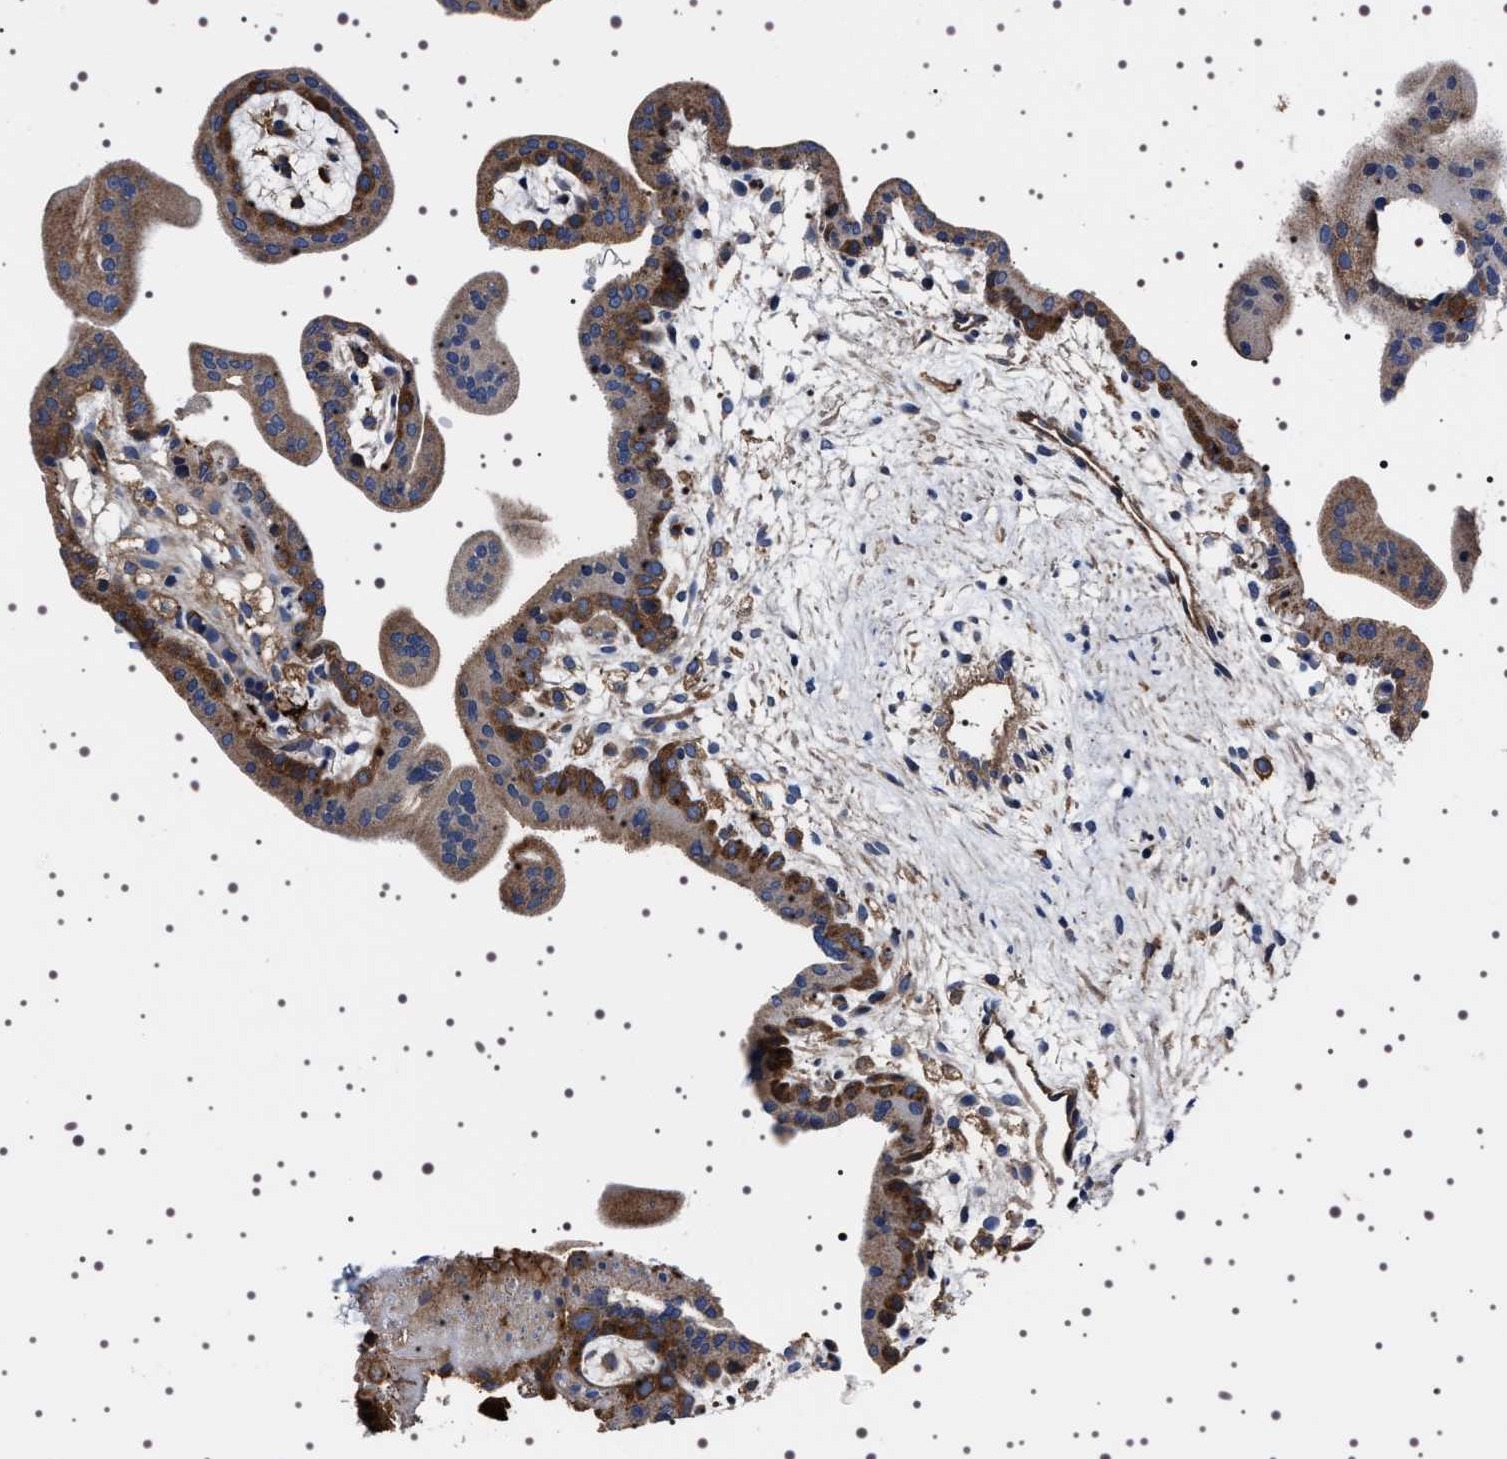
{"staining": {"intensity": "moderate", "quantity": ">75%", "location": "cytoplasmic/membranous"}, "tissue": "placenta", "cell_type": "Trophoblastic cells", "image_type": "normal", "snomed": [{"axis": "morphology", "description": "Normal tissue, NOS"}, {"axis": "topography", "description": "Placenta"}], "caption": "Placenta stained for a protein reveals moderate cytoplasmic/membranous positivity in trophoblastic cells. The staining is performed using DAB brown chromogen to label protein expression. The nuclei are counter-stained blue using hematoxylin.", "gene": "WDR1", "patient": {"sex": "female", "age": 35}}